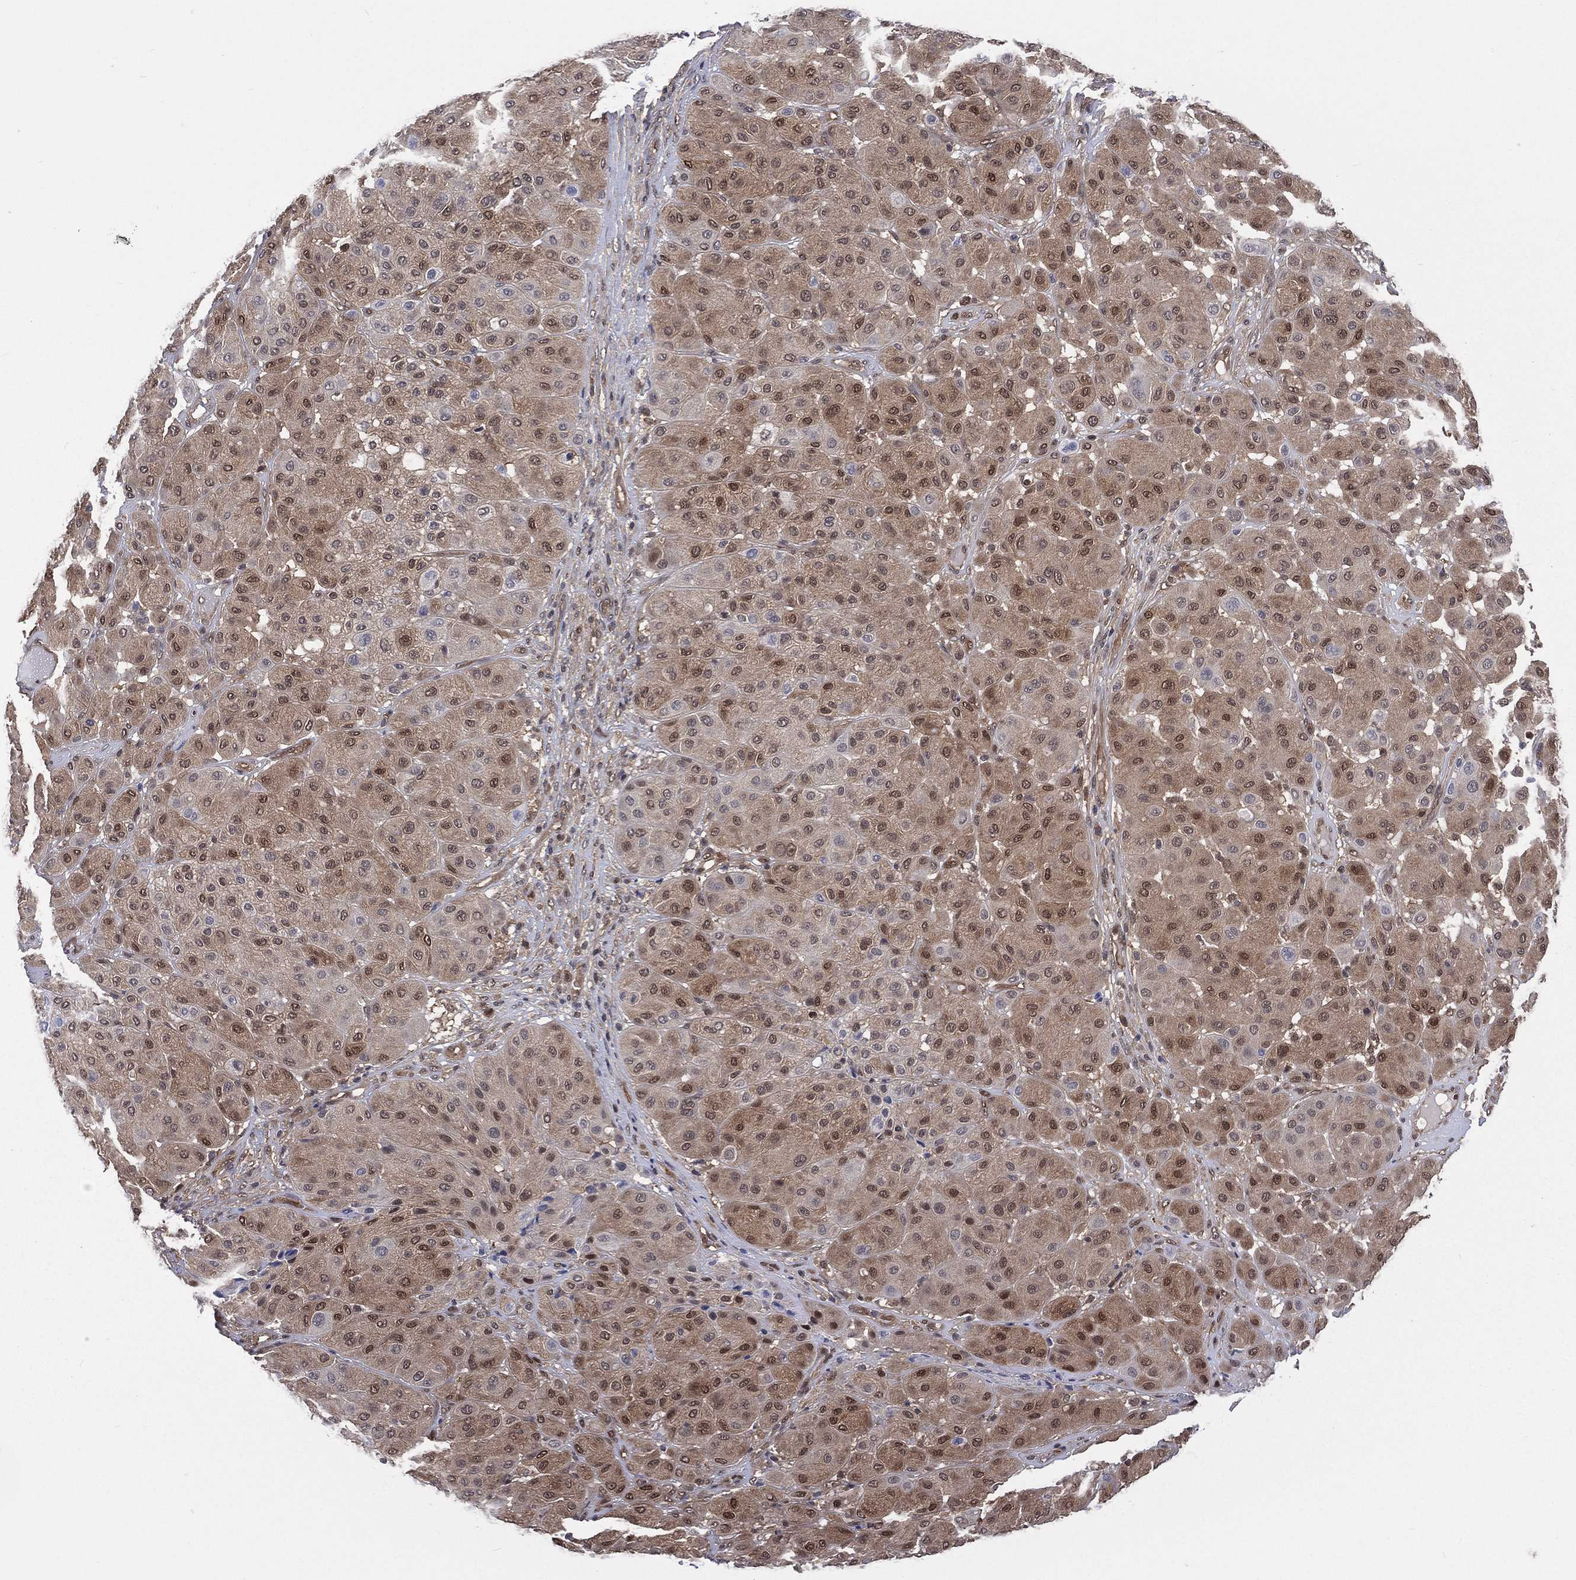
{"staining": {"intensity": "strong", "quantity": "25%-75%", "location": "nuclear"}, "tissue": "melanoma", "cell_type": "Tumor cells", "image_type": "cancer", "snomed": [{"axis": "morphology", "description": "Malignant melanoma, Metastatic site"}, {"axis": "topography", "description": "Smooth muscle"}], "caption": "Immunohistochemistry (DAB) staining of malignant melanoma (metastatic site) displays strong nuclear protein staining in approximately 25%-75% of tumor cells.", "gene": "MTAP", "patient": {"sex": "male", "age": 41}}